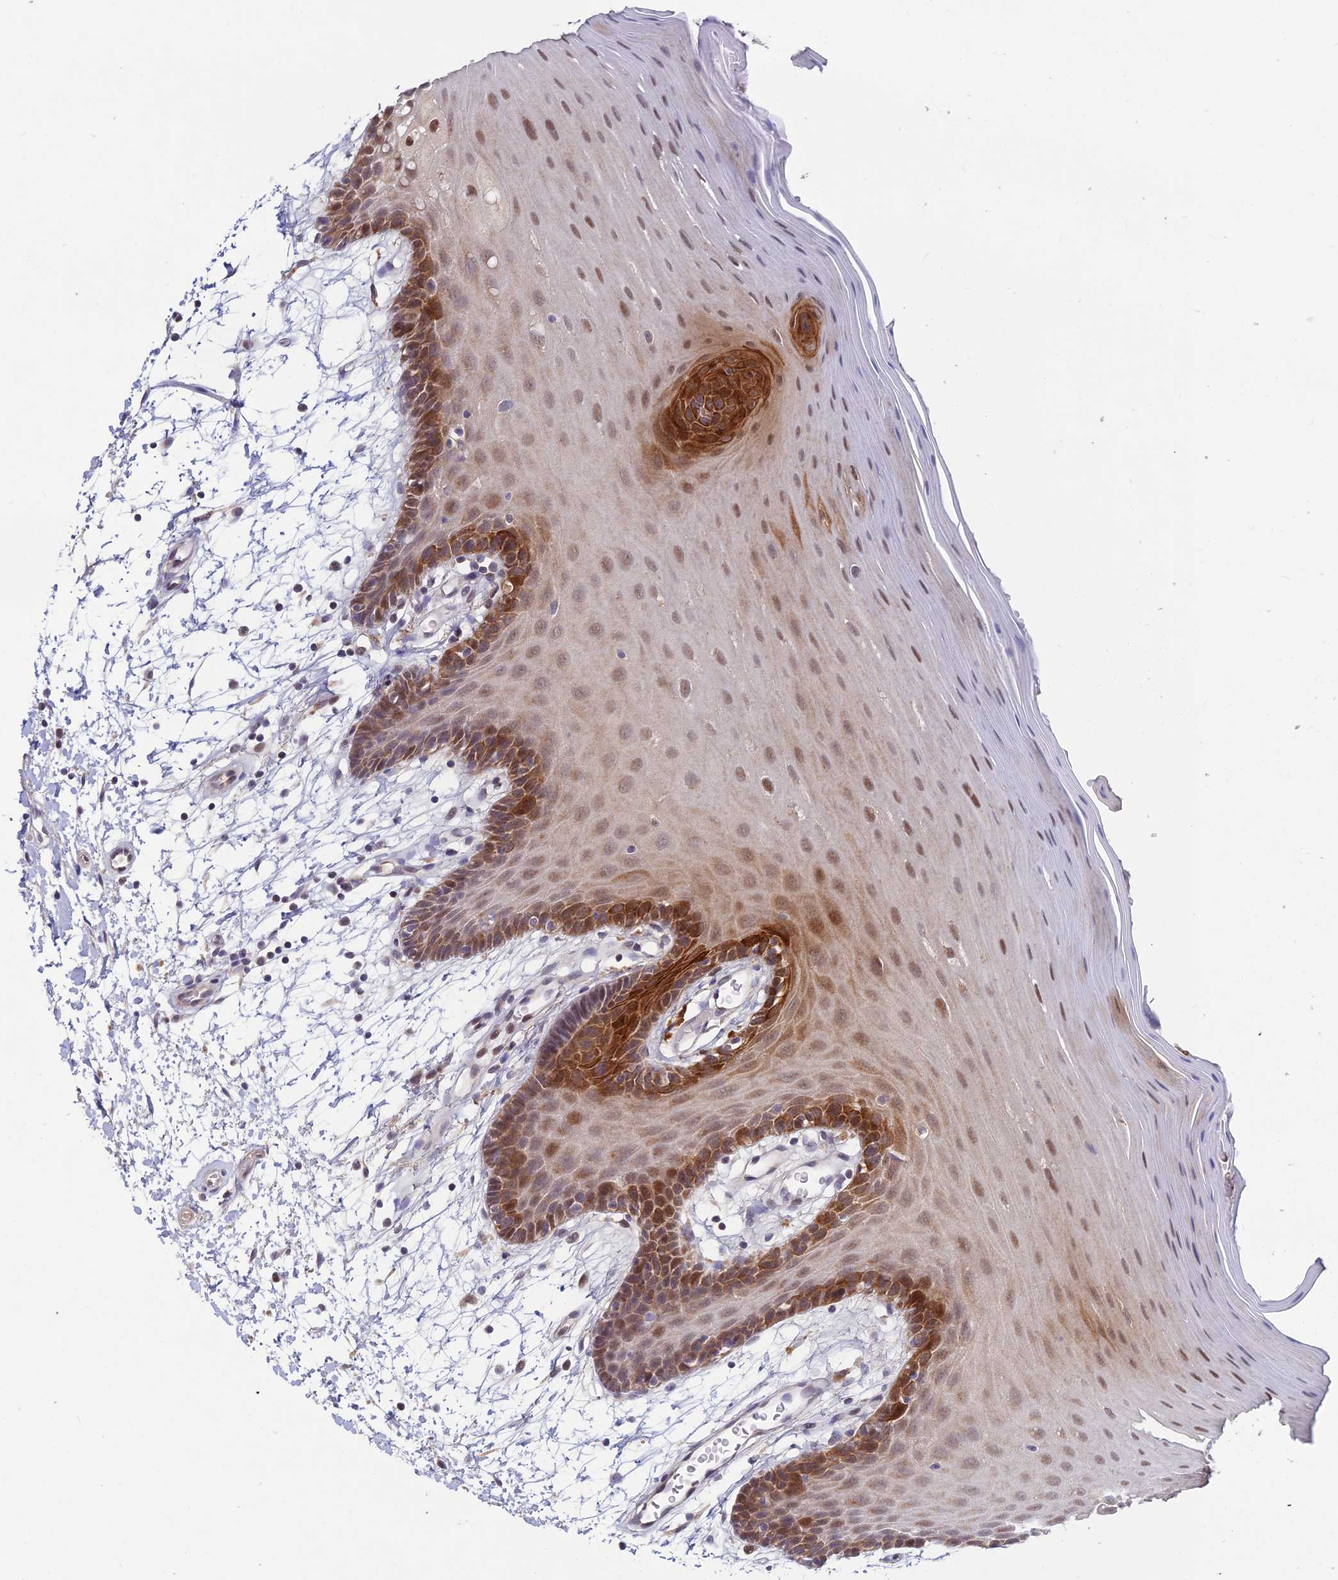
{"staining": {"intensity": "moderate", "quantity": ">75%", "location": "cytoplasmic/membranous,nuclear"}, "tissue": "oral mucosa", "cell_type": "Squamous epithelial cells", "image_type": "normal", "snomed": [{"axis": "morphology", "description": "Normal tissue, NOS"}, {"axis": "topography", "description": "Skeletal muscle"}, {"axis": "topography", "description": "Oral tissue"}, {"axis": "topography", "description": "Salivary gland"}, {"axis": "topography", "description": "Peripheral nerve tissue"}], "caption": "A high-resolution image shows immunohistochemistry (IHC) staining of normal oral mucosa, which displays moderate cytoplasmic/membranous,nuclear expression in about >75% of squamous epithelial cells.", "gene": "FASTKD5", "patient": {"sex": "male", "age": 54}}